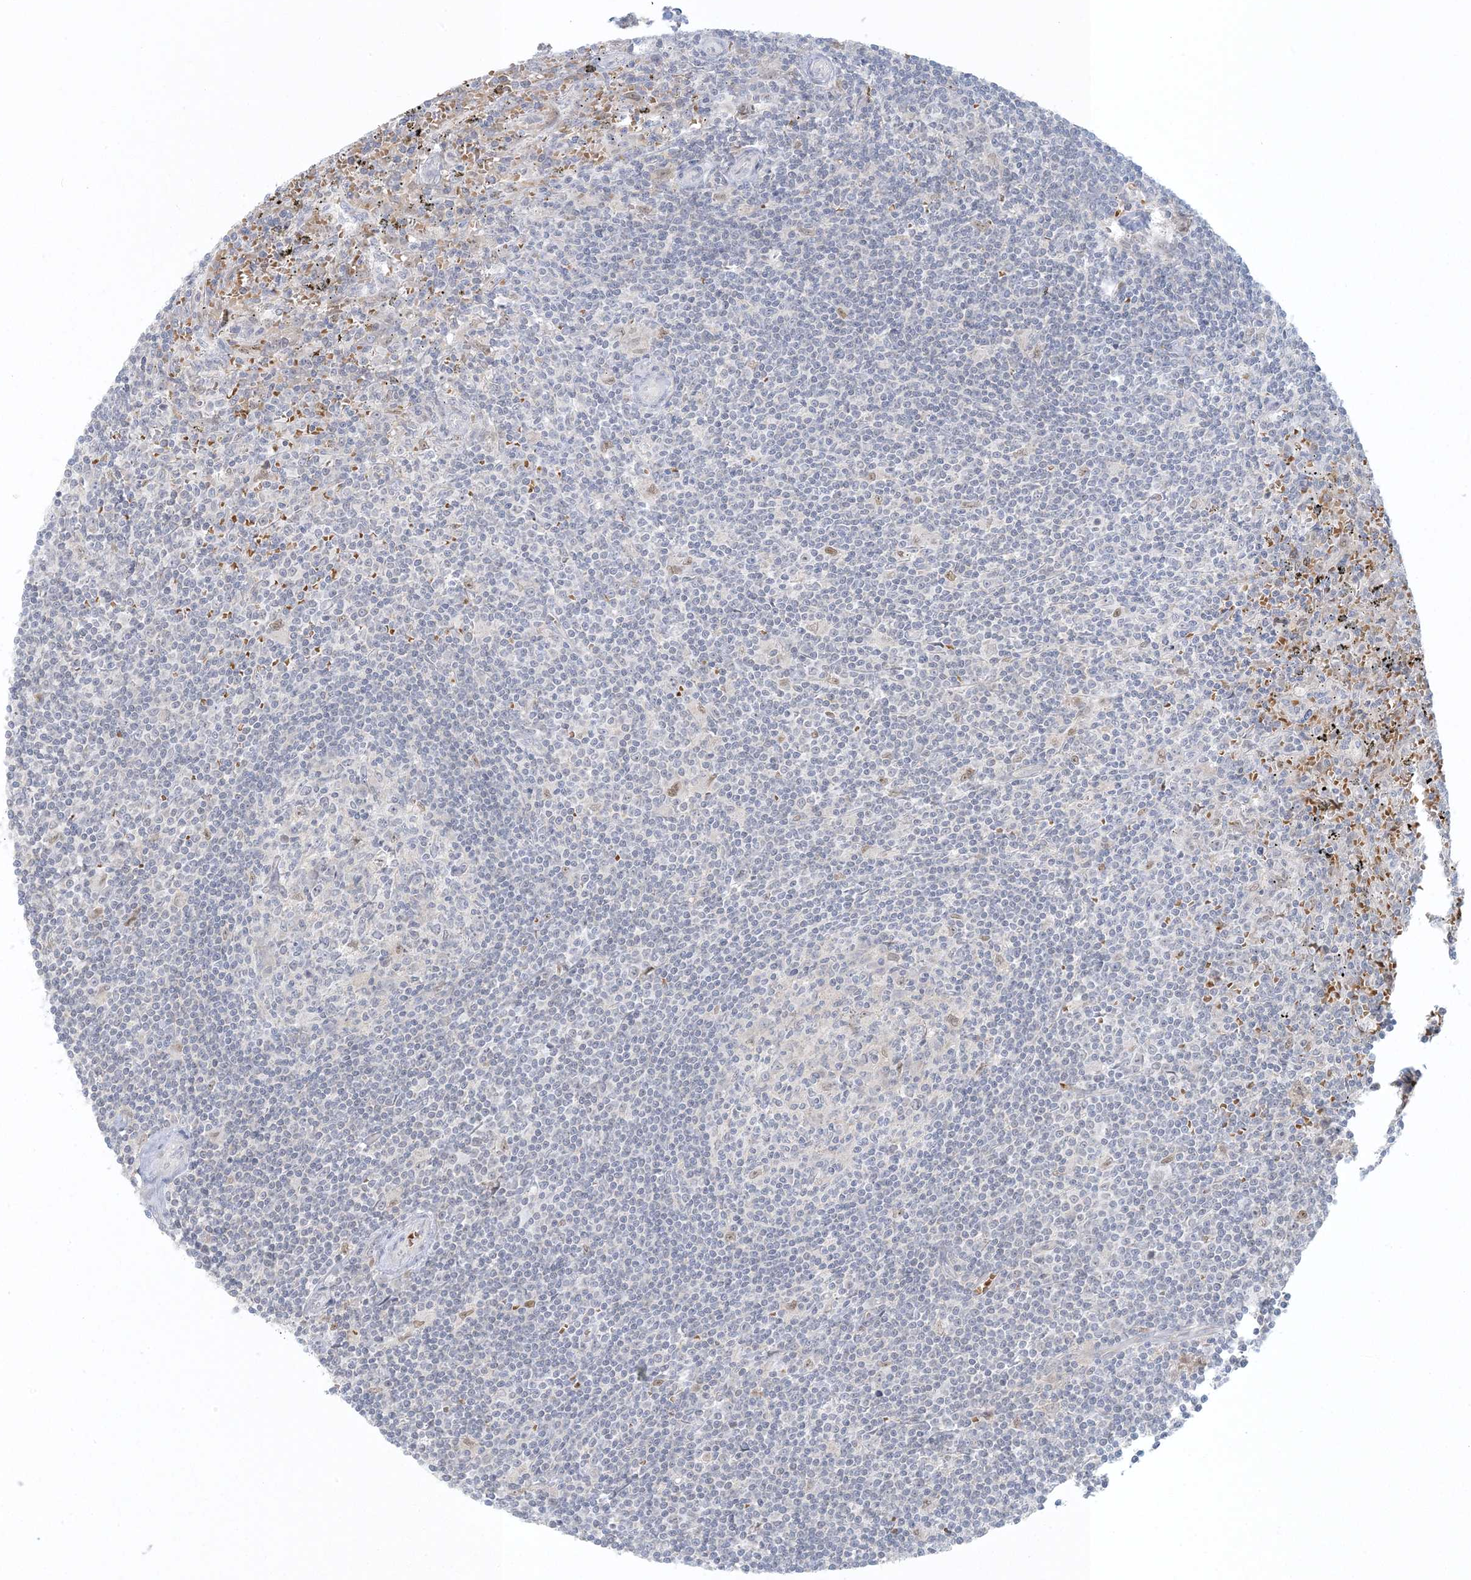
{"staining": {"intensity": "negative", "quantity": "none", "location": "none"}, "tissue": "lymphoma", "cell_type": "Tumor cells", "image_type": "cancer", "snomed": [{"axis": "morphology", "description": "Malignant lymphoma, non-Hodgkin's type, Low grade"}, {"axis": "topography", "description": "Spleen"}], "caption": "This is a micrograph of IHC staining of low-grade malignant lymphoma, non-Hodgkin's type, which shows no positivity in tumor cells.", "gene": "CTDNEP1", "patient": {"sex": "male", "age": 76}}